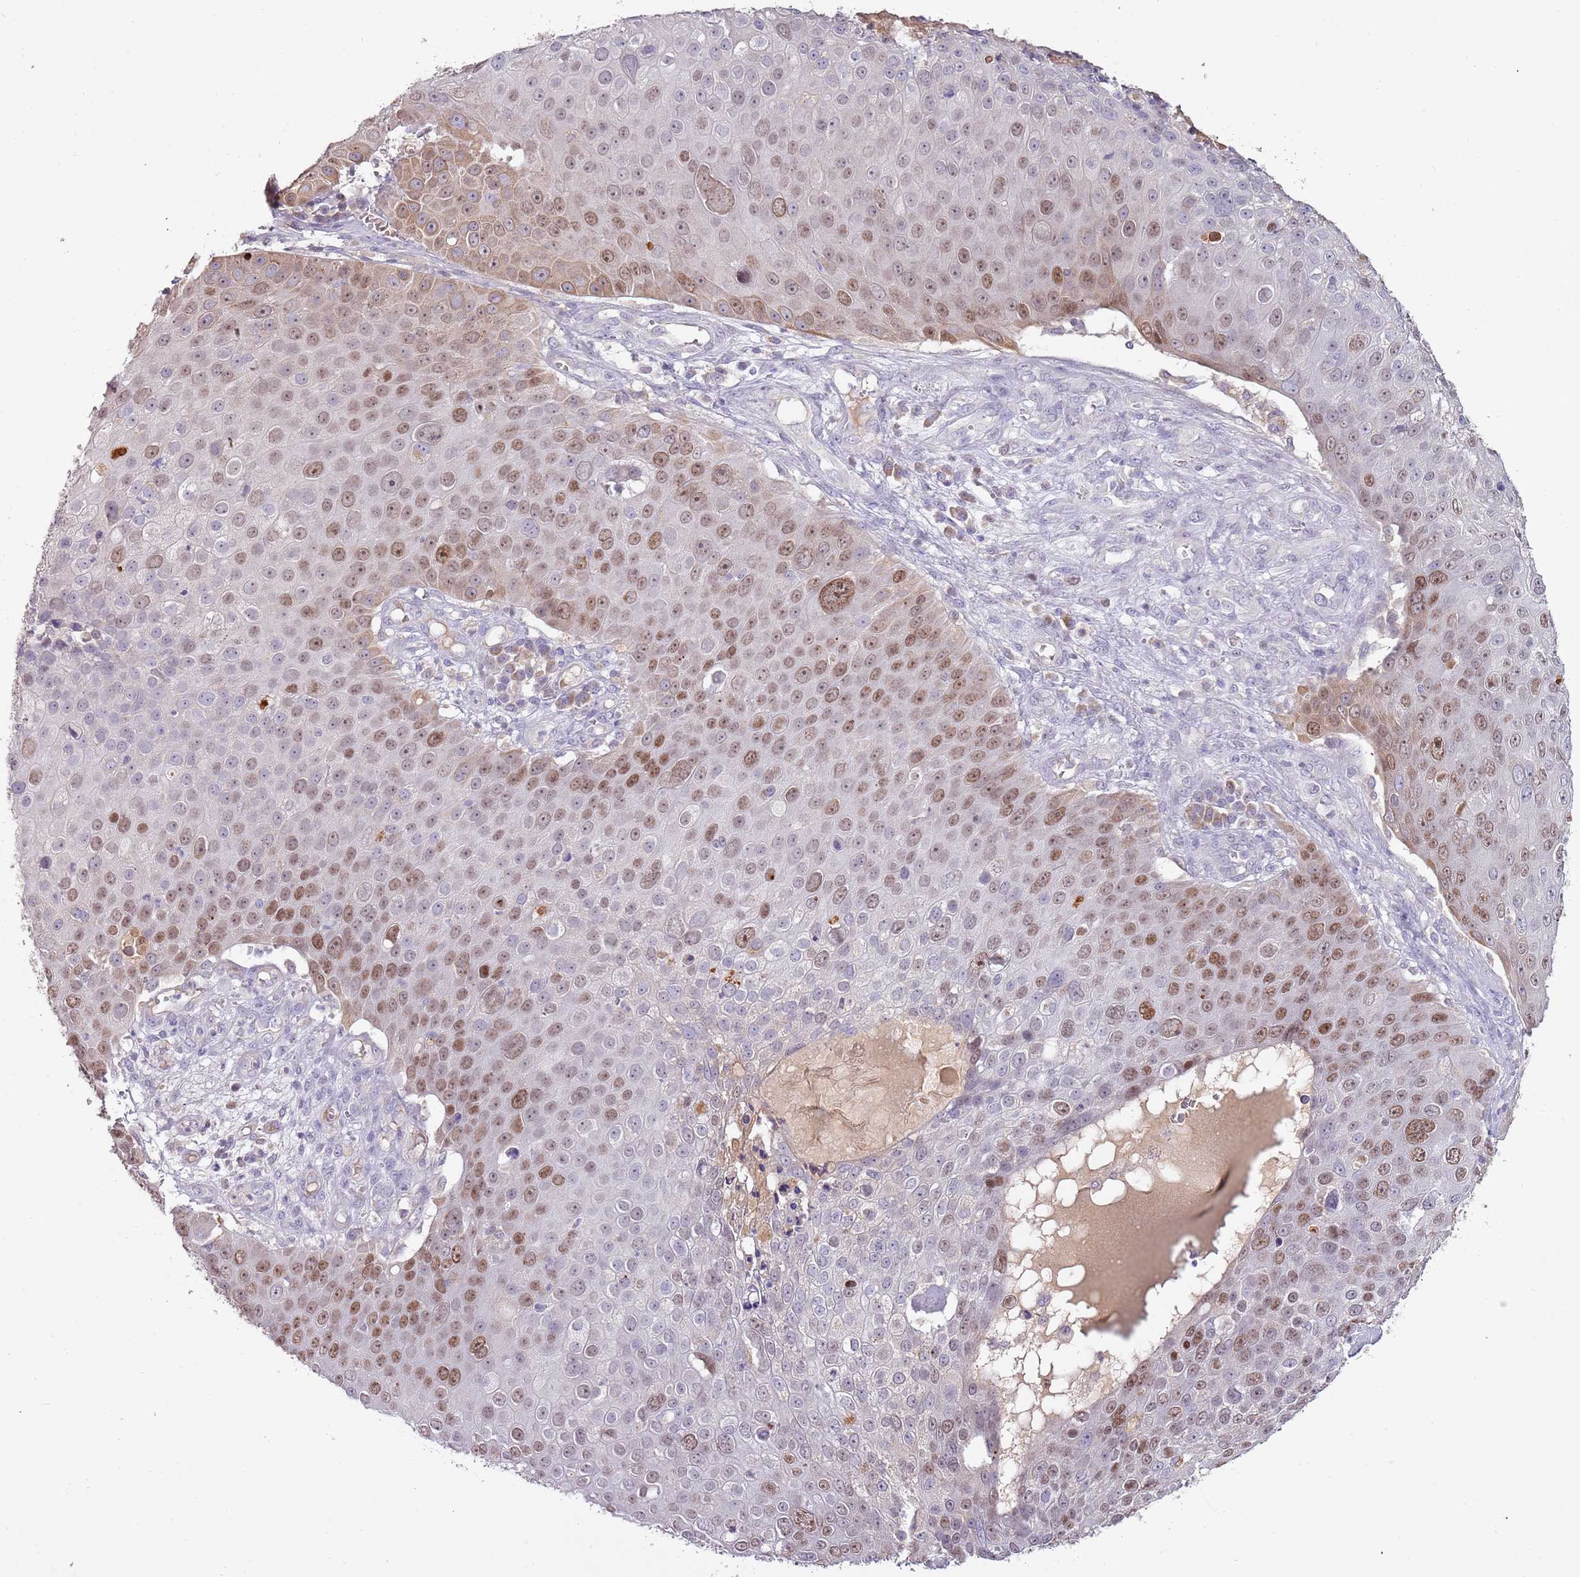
{"staining": {"intensity": "moderate", "quantity": "25%-75%", "location": "nuclear"}, "tissue": "skin cancer", "cell_type": "Tumor cells", "image_type": "cancer", "snomed": [{"axis": "morphology", "description": "Squamous cell carcinoma, NOS"}, {"axis": "topography", "description": "Skin"}], "caption": "Immunohistochemistry (IHC) image of neoplastic tissue: human skin squamous cell carcinoma stained using IHC reveals medium levels of moderate protein expression localized specifically in the nuclear of tumor cells, appearing as a nuclear brown color.", "gene": "SYS1", "patient": {"sex": "male", "age": 71}}